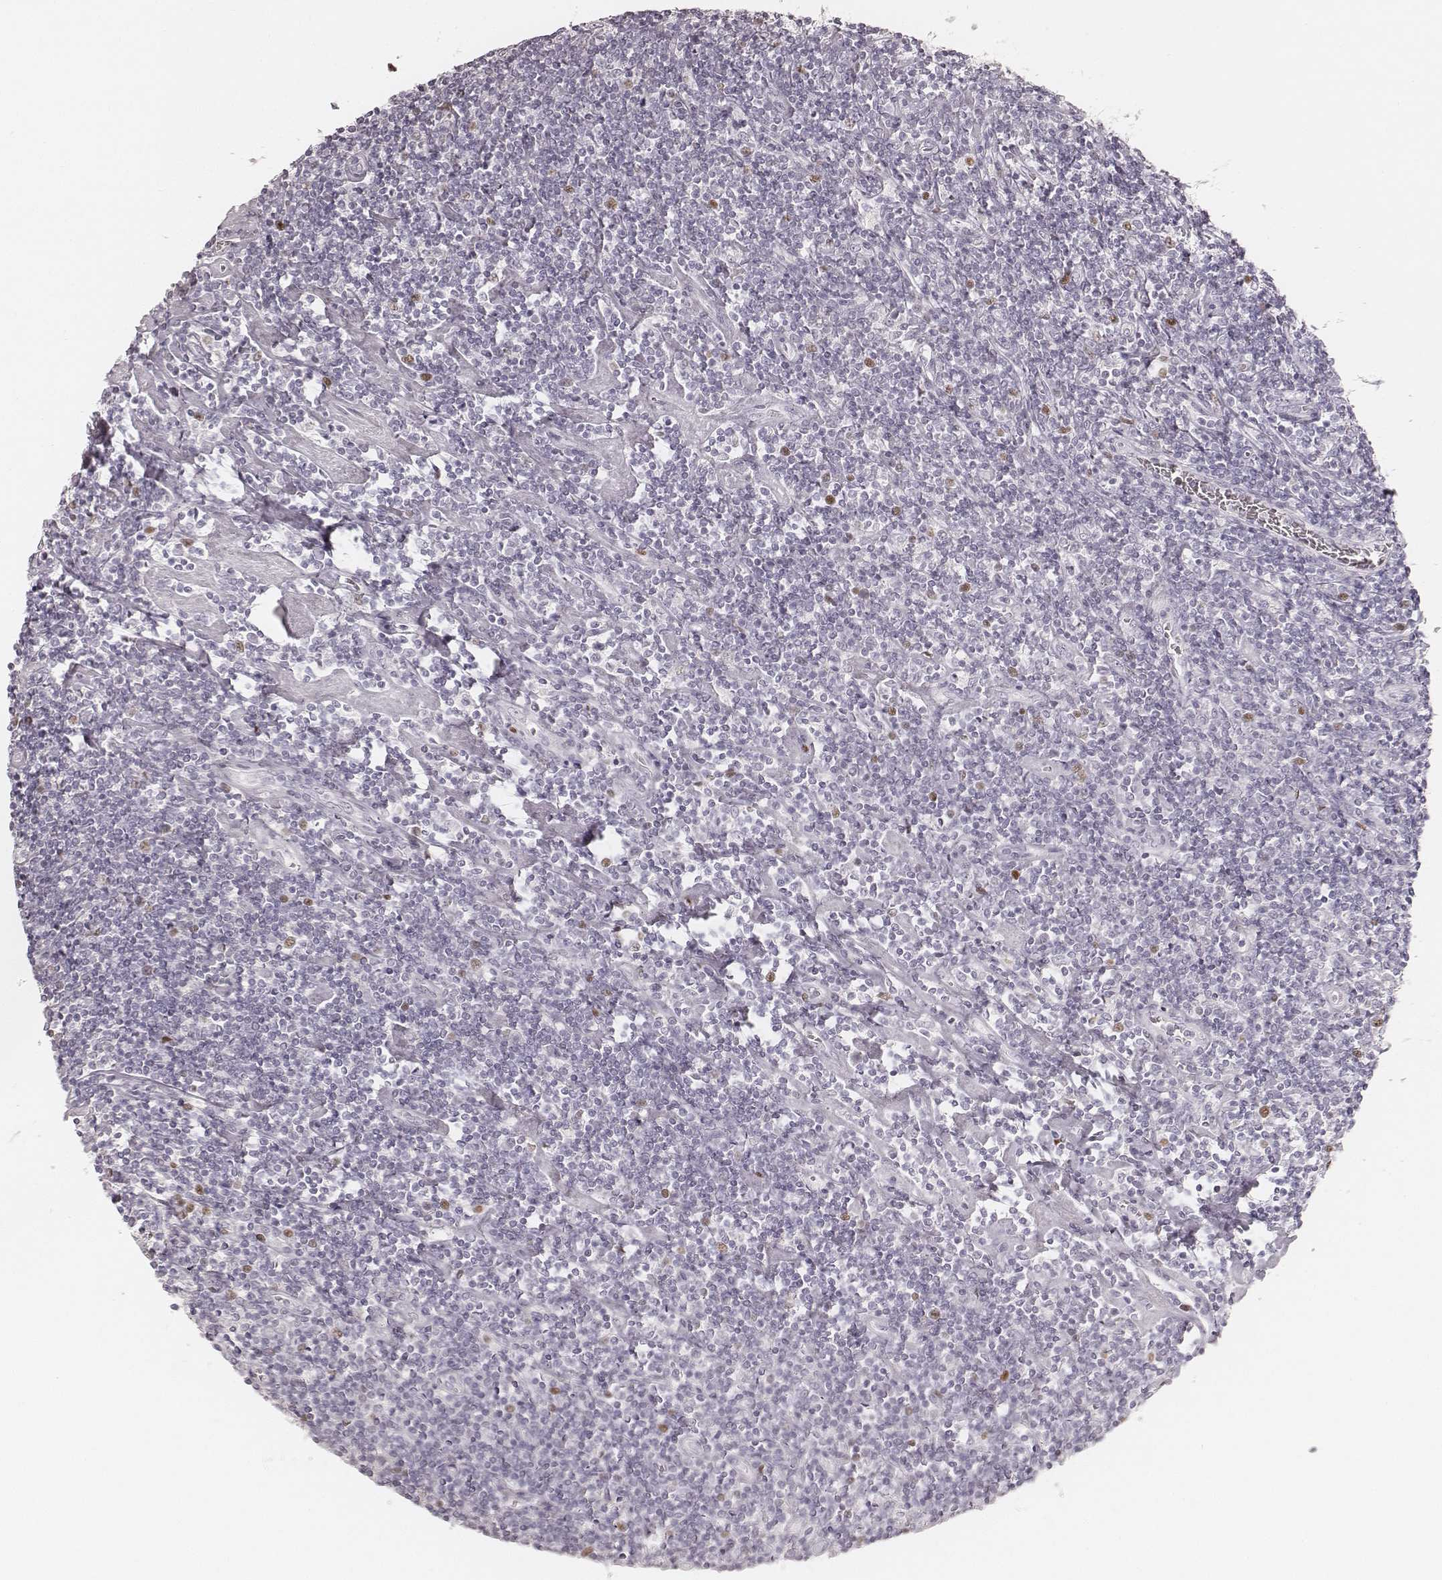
{"staining": {"intensity": "negative", "quantity": "none", "location": "none"}, "tissue": "lymphoma", "cell_type": "Tumor cells", "image_type": "cancer", "snomed": [{"axis": "morphology", "description": "Hodgkin's disease, NOS"}, {"axis": "topography", "description": "Lymph node"}], "caption": "A high-resolution micrograph shows IHC staining of Hodgkin's disease, which reveals no significant staining in tumor cells.", "gene": "TEX37", "patient": {"sex": "male", "age": 40}}